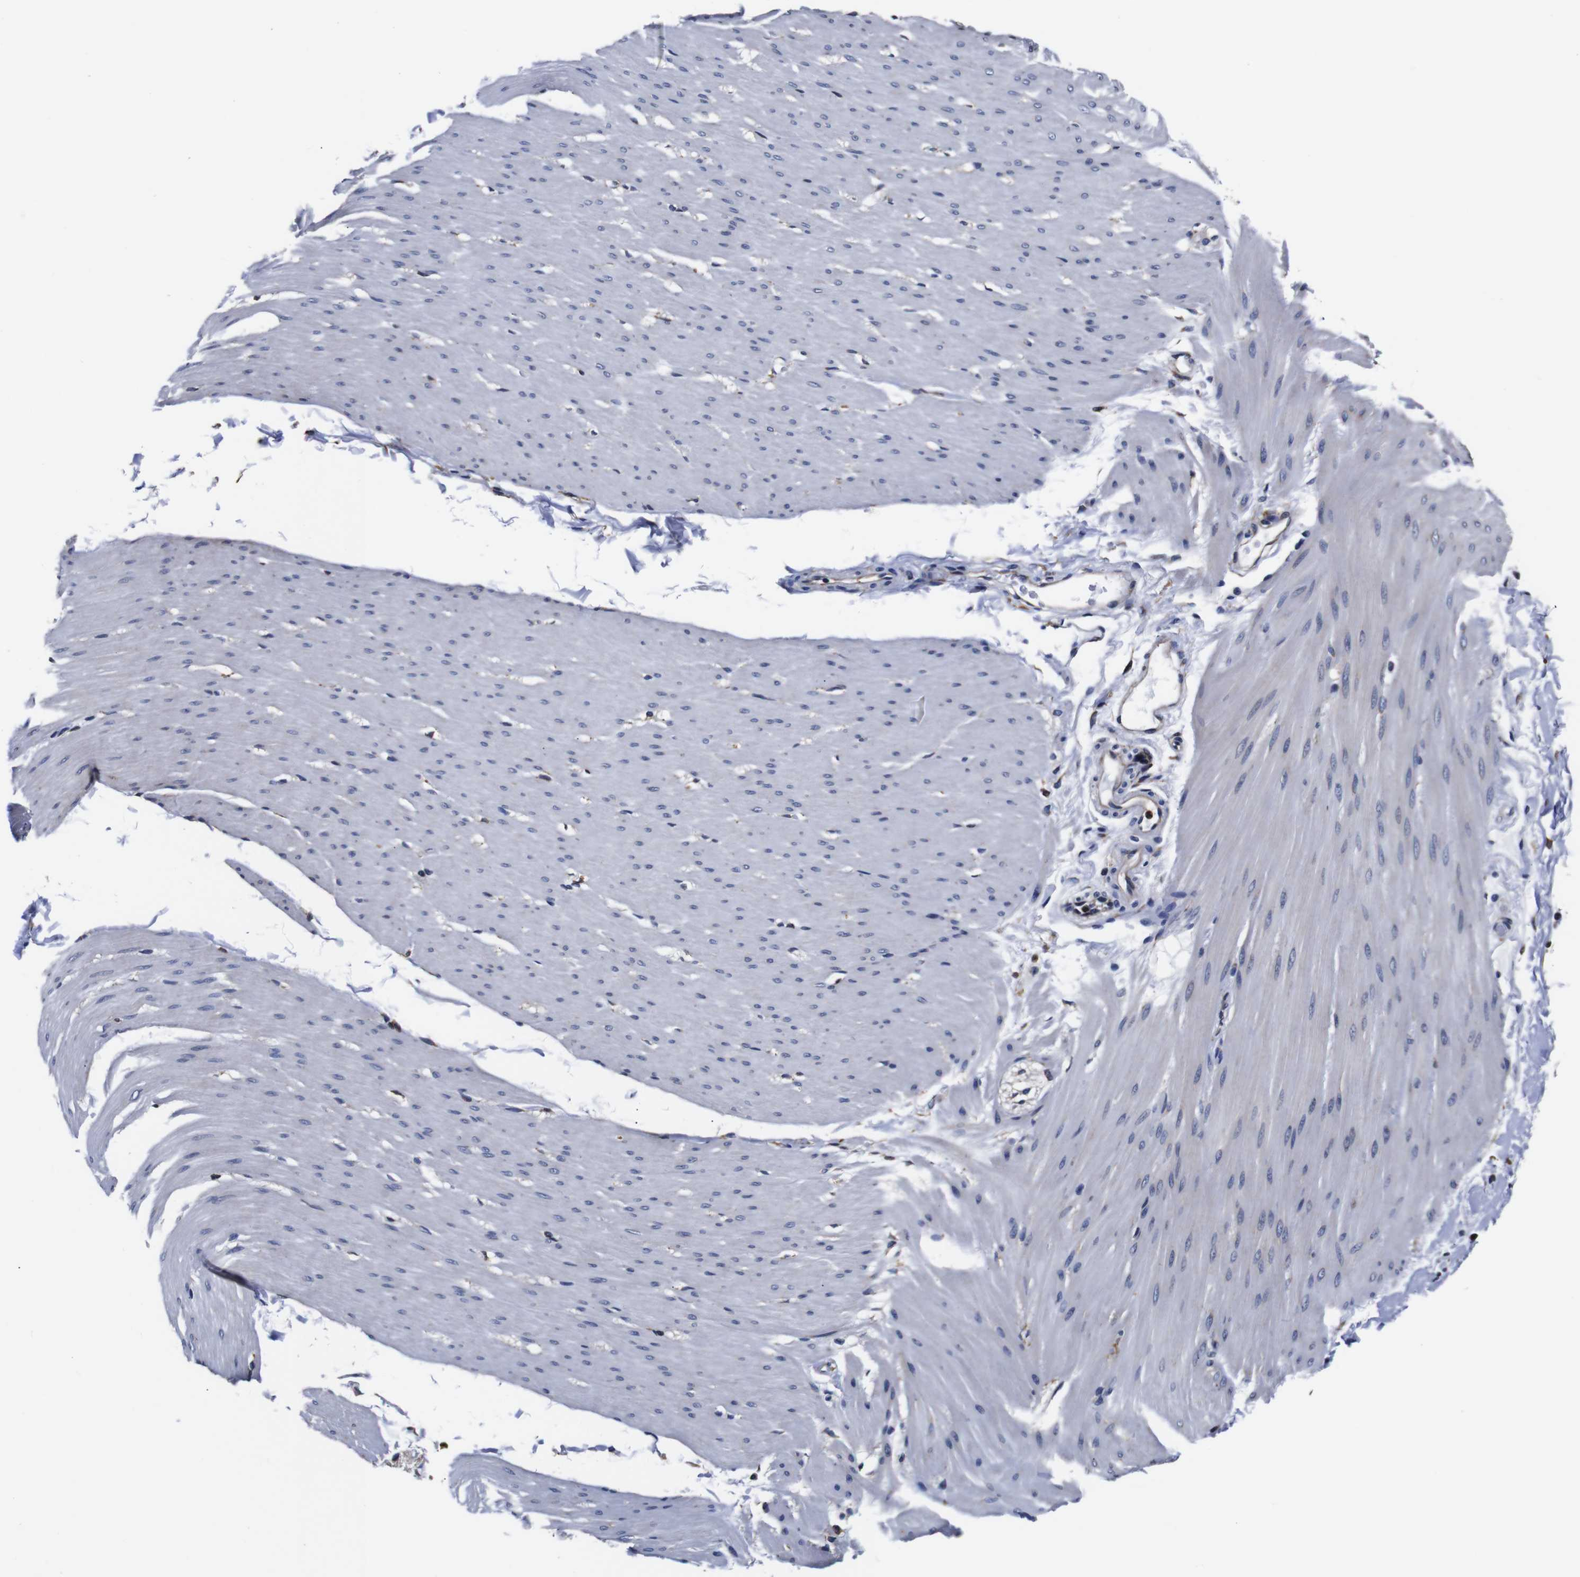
{"staining": {"intensity": "weak", "quantity": "<25%", "location": "cytoplasmic/membranous"}, "tissue": "smooth muscle", "cell_type": "Smooth muscle cells", "image_type": "normal", "snomed": [{"axis": "morphology", "description": "Normal tissue, NOS"}, {"axis": "topography", "description": "Smooth muscle"}, {"axis": "topography", "description": "Colon"}], "caption": "A high-resolution histopathology image shows immunohistochemistry staining of unremarkable smooth muscle, which displays no significant positivity in smooth muscle cells.", "gene": "PPIB", "patient": {"sex": "male", "age": 67}}